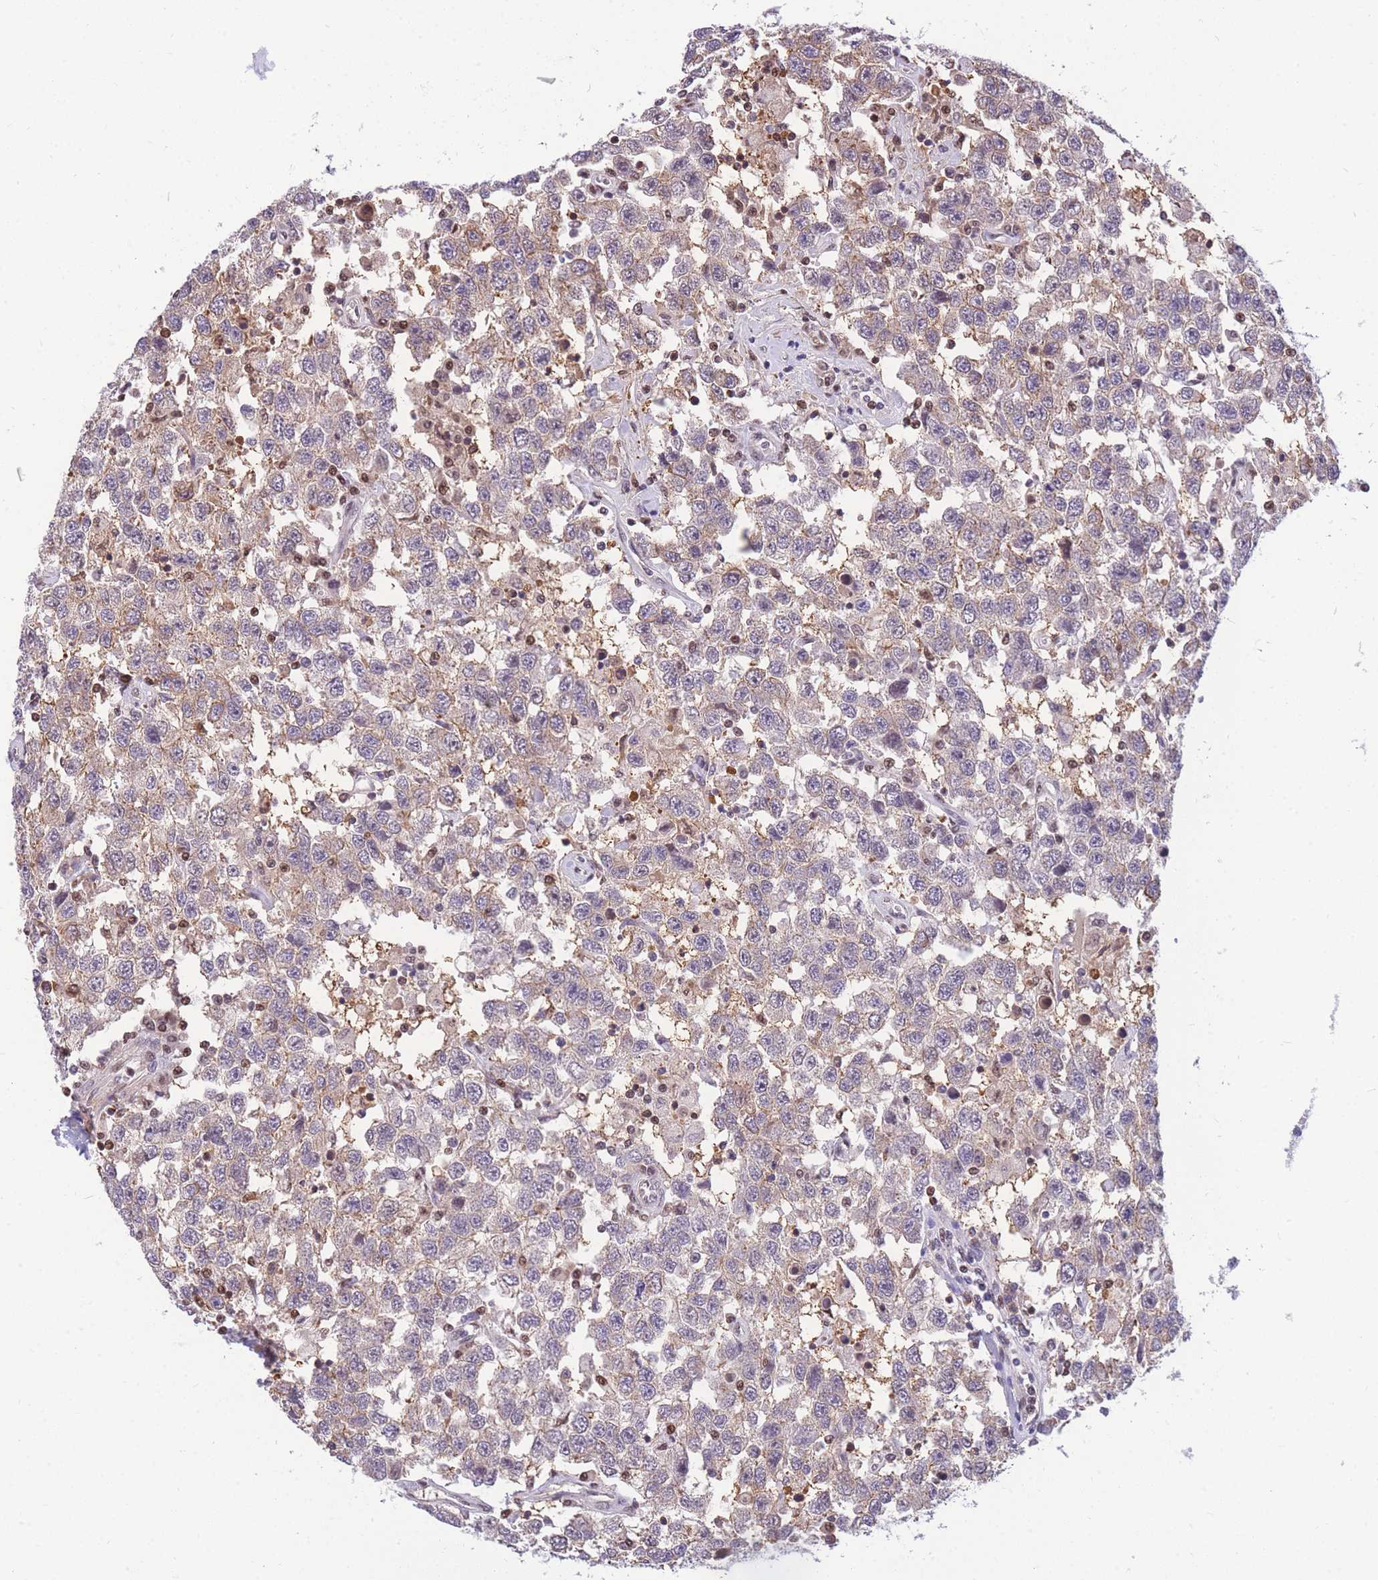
{"staining": {"intensity": "weak", "quantity": "<25%", "location": "cytoplasmic/membranous"}, "tissue": "testis cancer", "cell_type": "Tumor cells", "image_type": "cancer", "snomed": [{"axis": "morphology", "description": "Seminoma, NOS"}, {"axis": "topography", "description": "Testis"}], "caption": "Protein analysis of testis cancer (seminoma) reveals no significant staining in tumor cells.", "gene": "CRACD", "patient": {"sex": "male", "age": 41}}